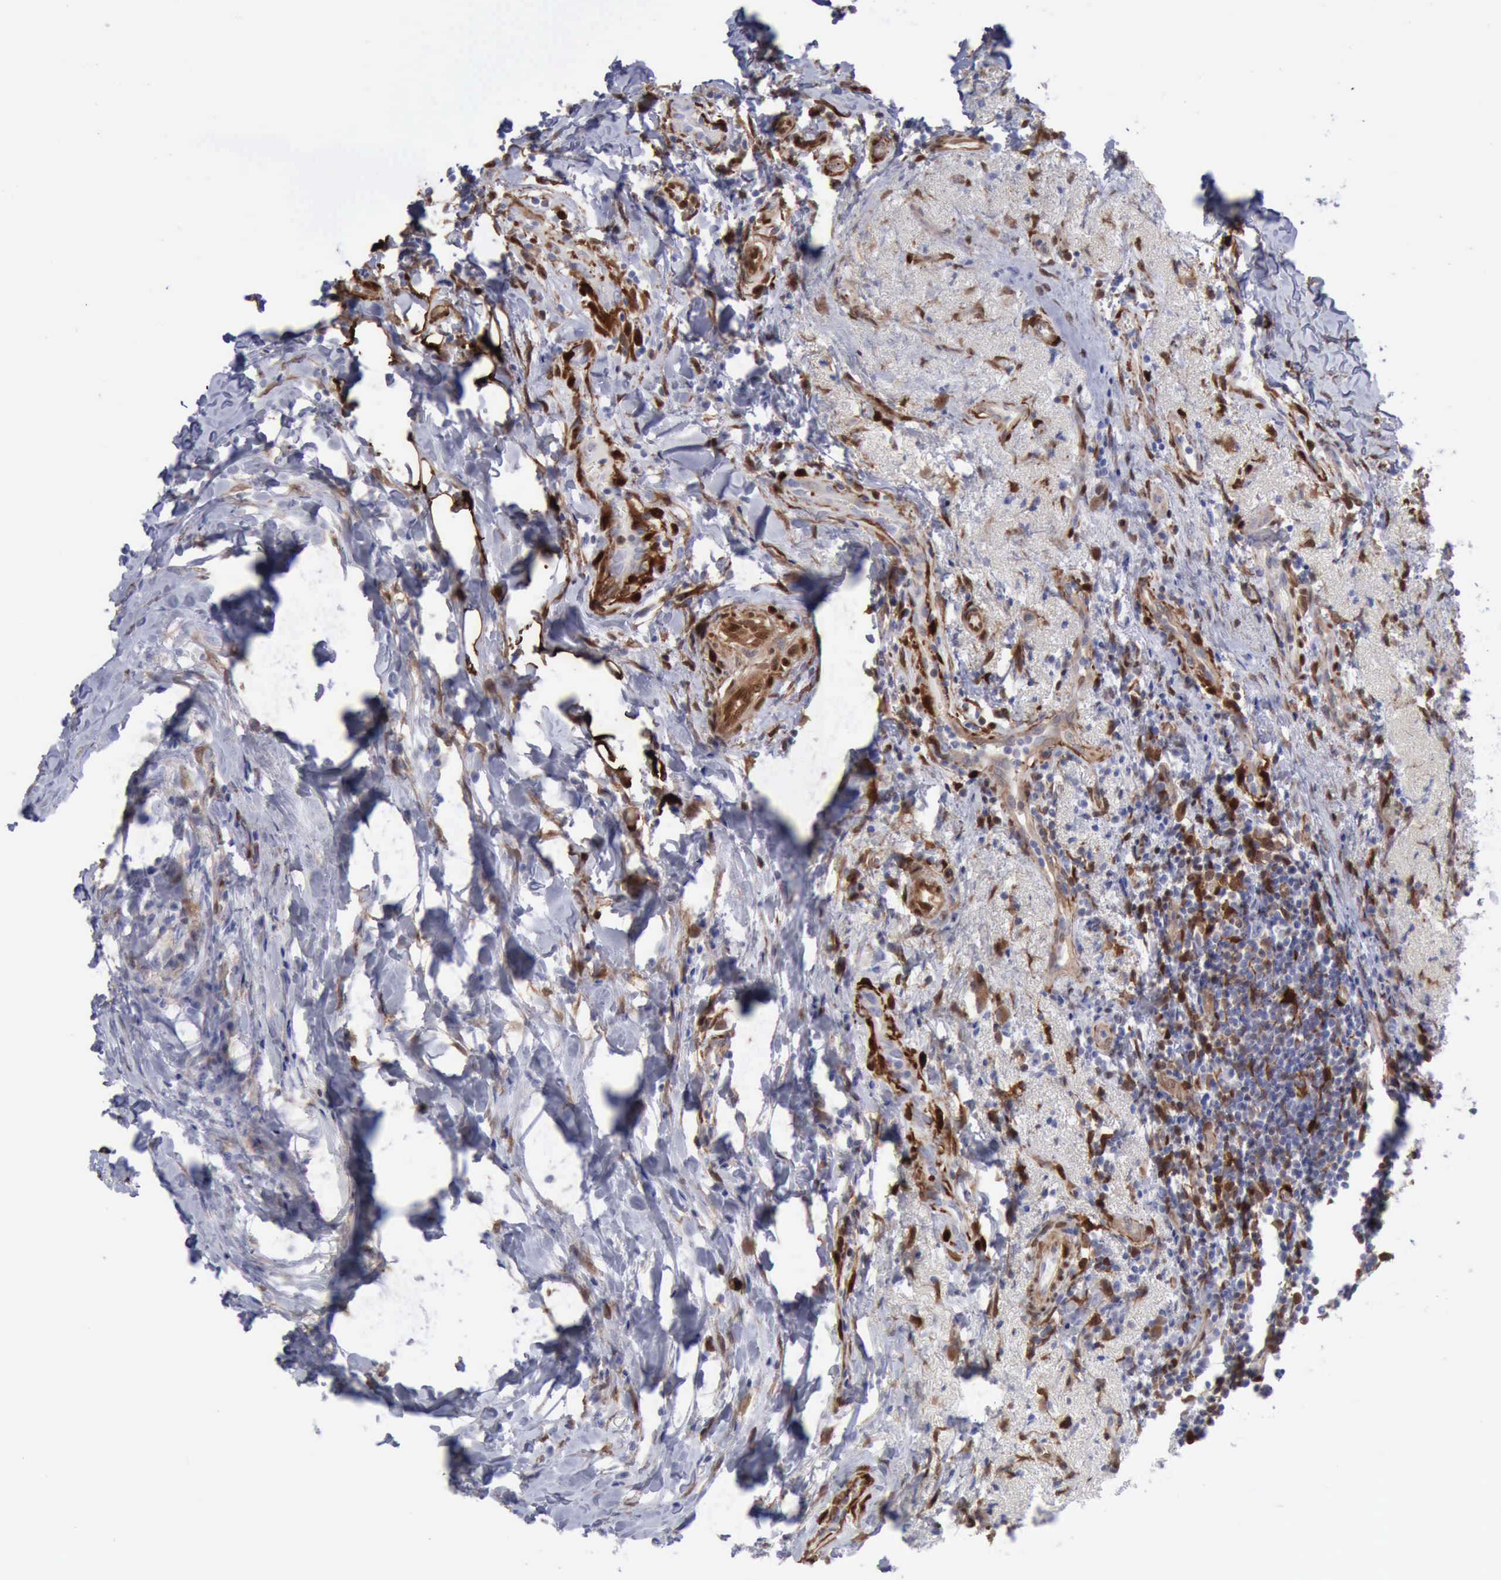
{"staining": {"intensity": "negative", "quantity": "none", "location": "none"}, "tissue": "breast cancer", "cell_type": "Tumor cells", "image_type": "cancer", "snomed": [{"axis": "morphology", "description": "Duct carcinoma"}, {"axis": "topography", "description": "Breast"}], "caption": "Immunohistochemistry histopathology image of human breast invasive ductal carcinoma stained for a protein (brown), which shows no expression in tumor cells.", "gene": "FHL1", "patient": {"sex": "female", "age": 37}}